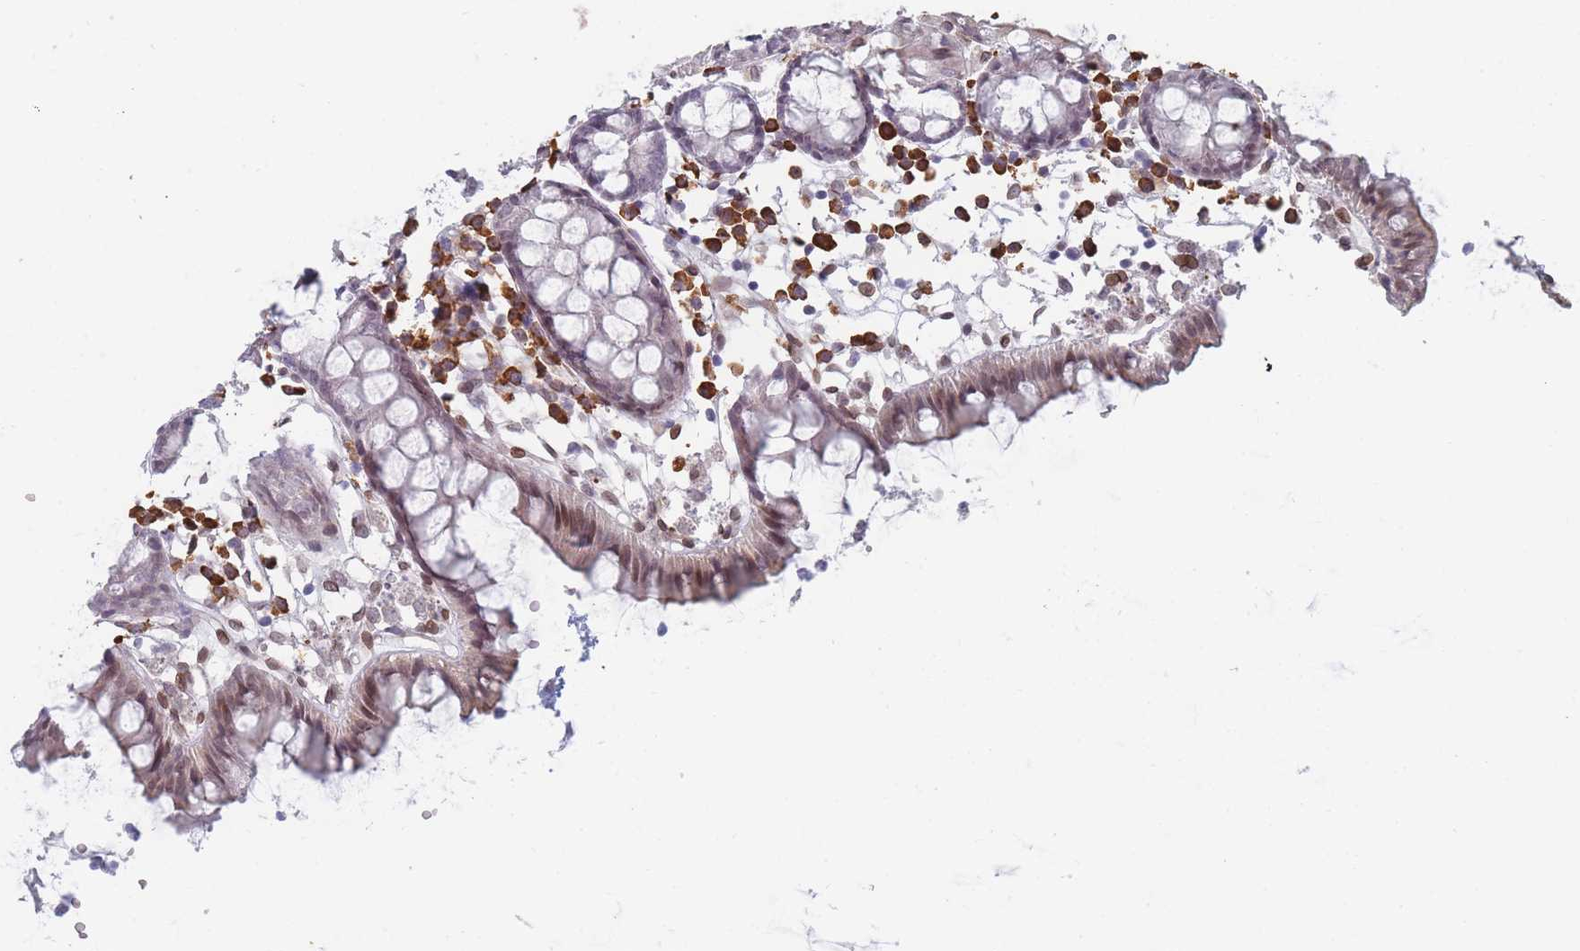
{"staining": {"intensity": "moderate", "quantity": "25%-75%", "location": "cytoplasmic/membranous,nuclear"}, "tissue": "colon", "cell_type": "Glandular cells", "image_type": "normal", "snomed": [{"axis": "morphology", "description": "Normal tissue, NOS"}, {"axis": "topography", "description": "Colon"}], "caption": "Brown immunohistochemical staining in unremarkable human colon displays moderate cytoplasmic/membranous,nuclear positivity in approximately 25%-75% of glandular cells.", "gene": "ZBTB1", "patient": {"sex": "female", "age": 84}}